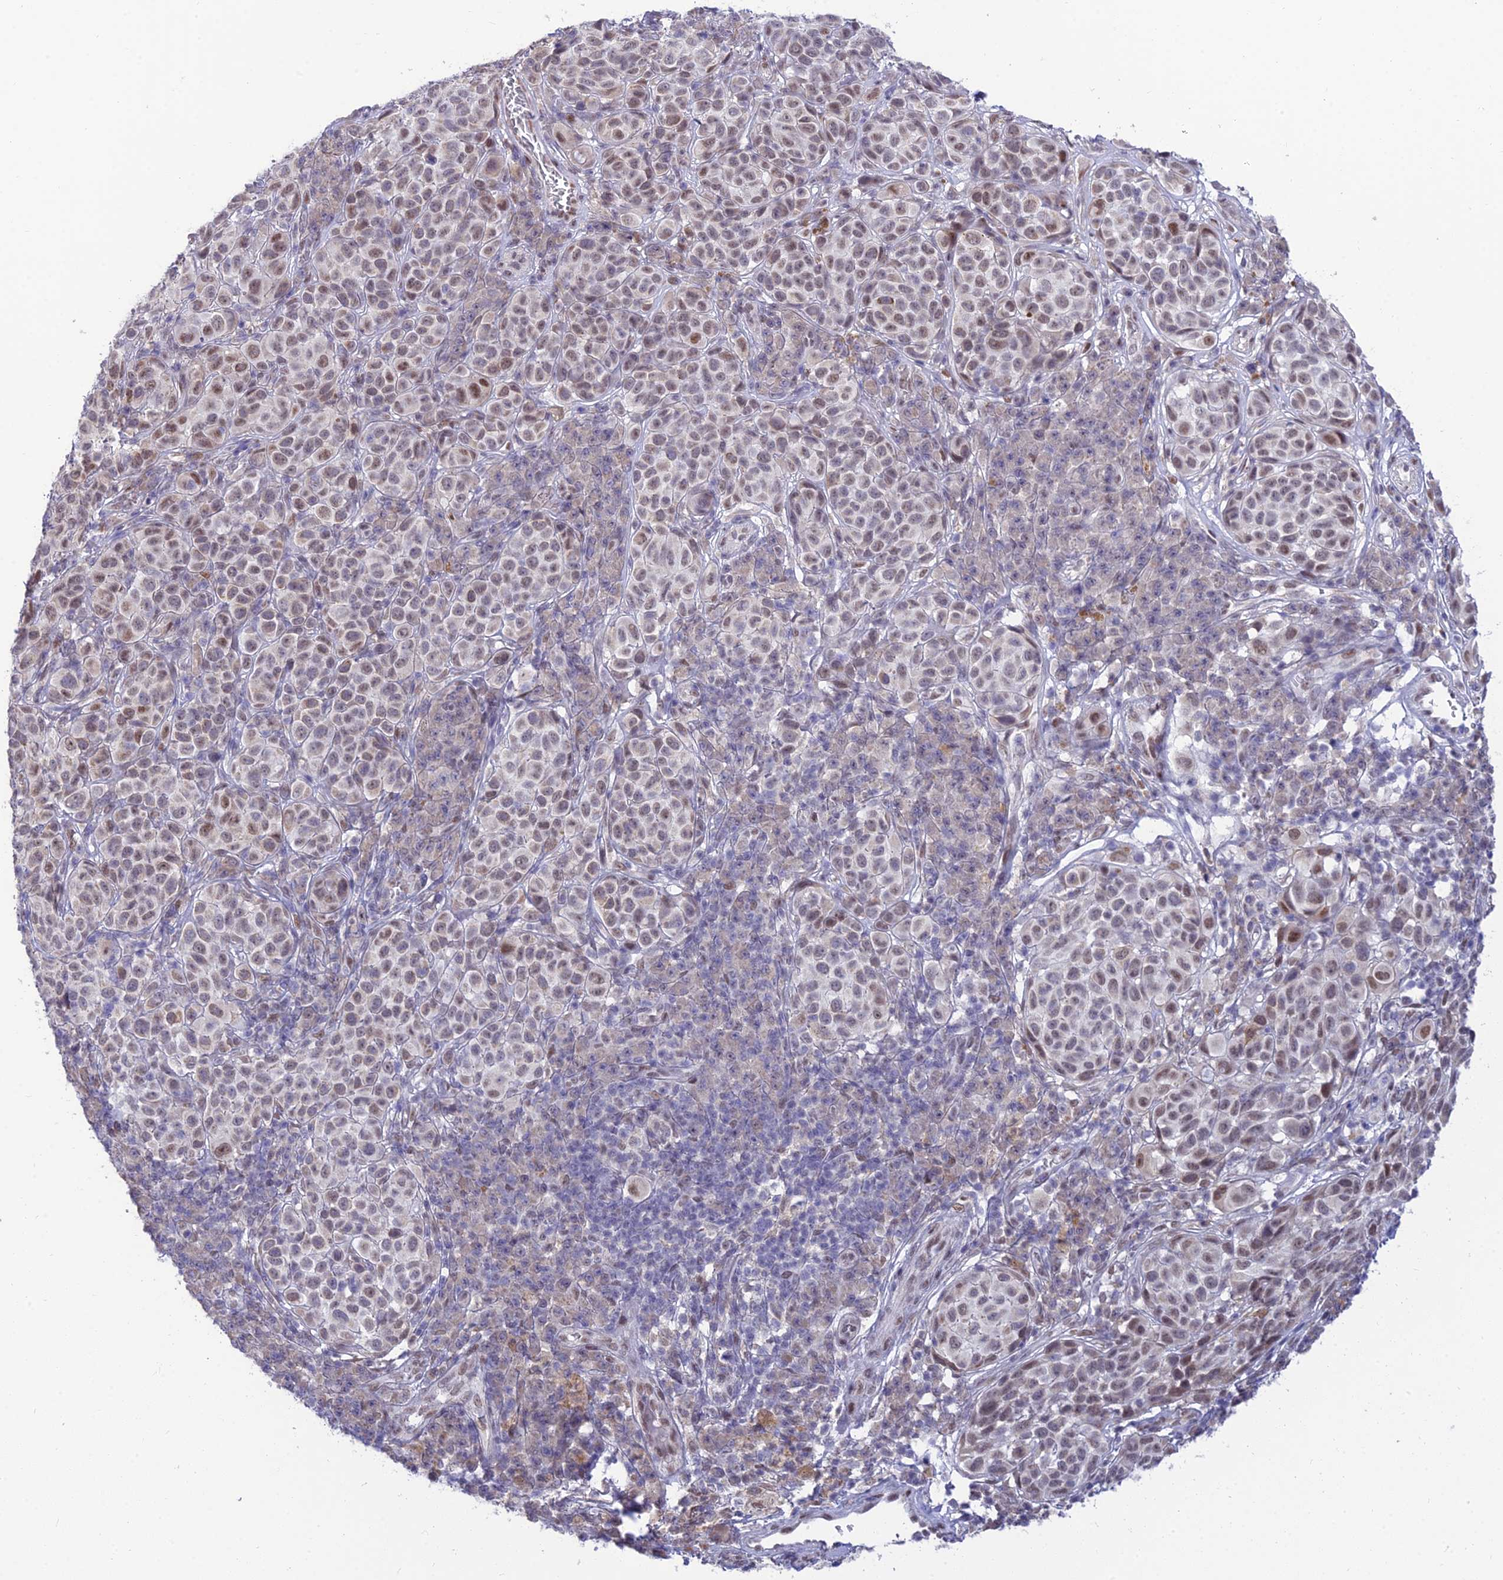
{"staining": {"intensity": "moderate", "quantity": ">75%", "location": "nuclear"}, "tissue": "melanoma", "cell_type": "Tumor cells", "image_type": "cancer", "snomed": [{"axis": "morphology", "description": "Malignant melanoma, NOS"}, {"axis": "topography", "description": "Skin"}], "caption": "Moderate nuclear expression for a protein is identified in about >75% of tumor cells of melanoma using immunohistochemistry.", "gene": "C2orf49", "patient": {"sex": "male", "age": 38}}